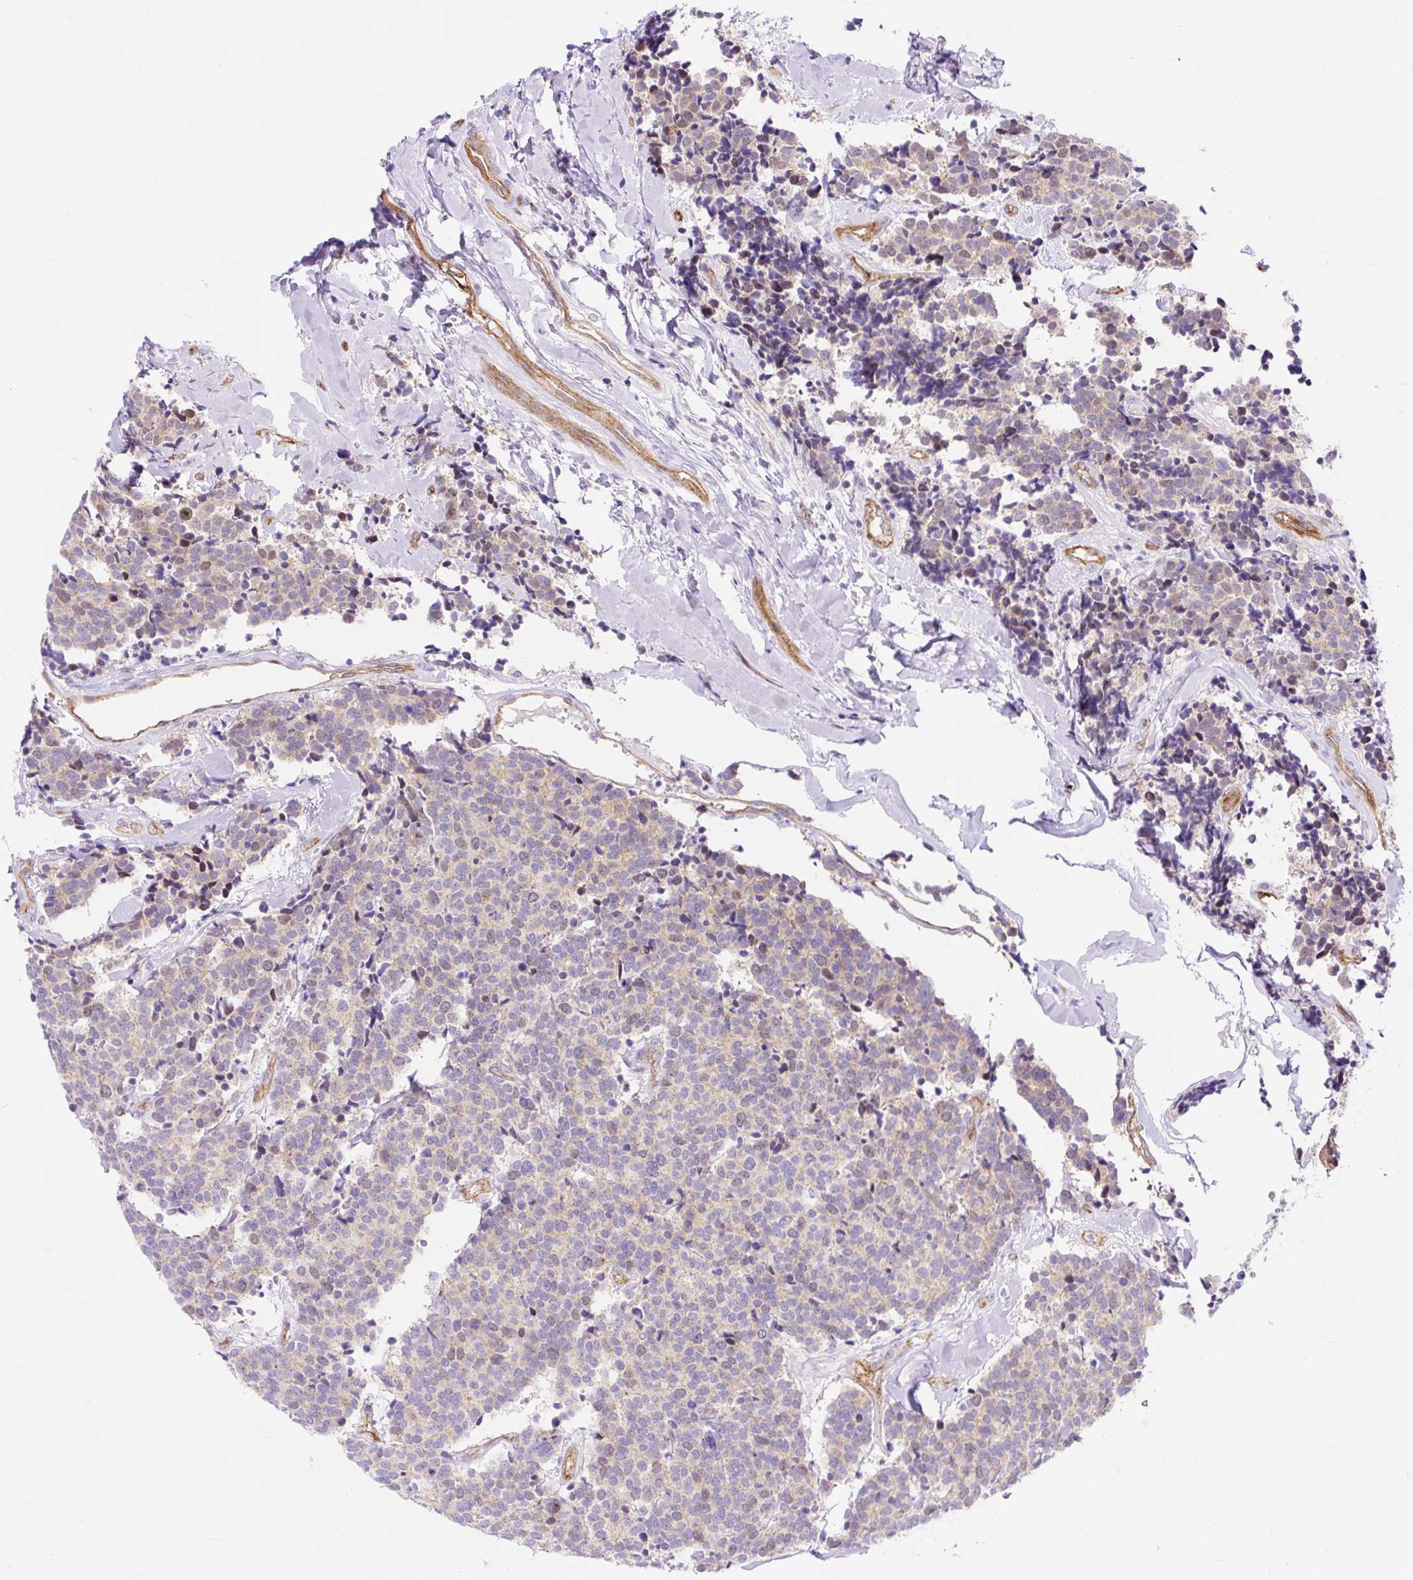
{"staining": {"intensity": "weak", "quantity": "<25%", "location": "cytoplasmic/membranous"}, "tissue": "carcinoid", "cell_type": "Tumor cells", "image_type": "cancer", "snomed": [{"axis": "morphology", "description": "Carcinoid, malignant, NOS"}, {"axis": "topography", "description": "Skin"}], "caption": "Immunohistochemistry image of carcinoid stained for a protein (brown), which exhibits no staining in tumor cells. (IHC, brightfield microscopy, high magnification).", "gene": "HIP1R", "patient": {"sex": "female", "age": 79}}